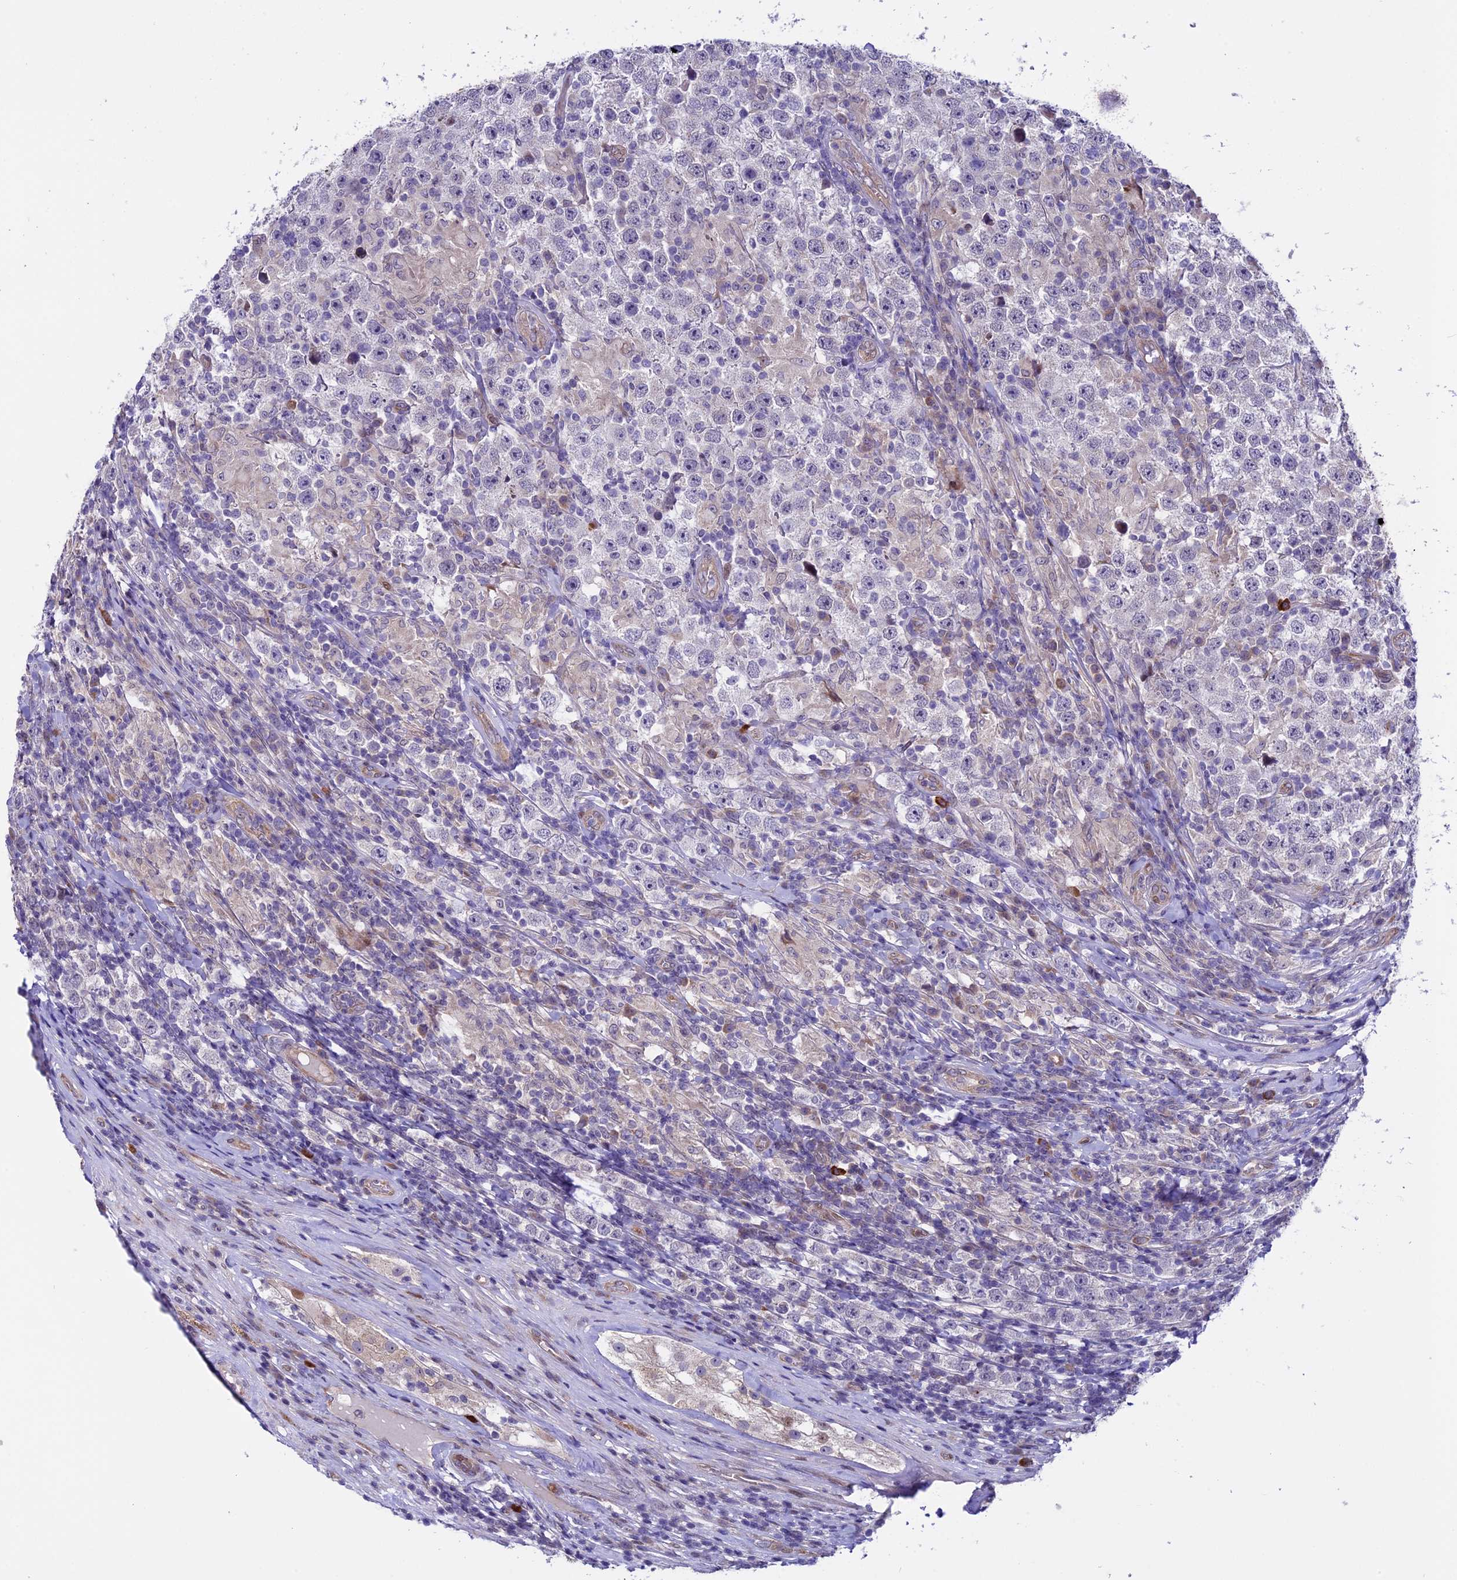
{"staining": {"intensity": "negative", "quantity": "none", "location": "none"}, "tissue": "testis cancer", "cell_type": "Tumor cells", "image_type": "cancer", "snomed": [{"axis": "morphology", "description": "Normal tissue, NOS"}, {"axis": "morphology", "description": "Urothelial carcinoma, High grade"}, {"axis": "morphology", "description": "Seminoma, NOS"}, {"axis": "morphology", "description": "Carcinoma, Embryonal, NOS"}, {"axis": "topography", "description": "Urinary bladder"}, {"axis": "topography", "description": "Testis"}], "caption": "The image demonstrates no staining of tumor cells in high-grade urothelial carcinoma (testis).", "gene": "TMEM171", "patient": {"sex": "male", "age": 41}}